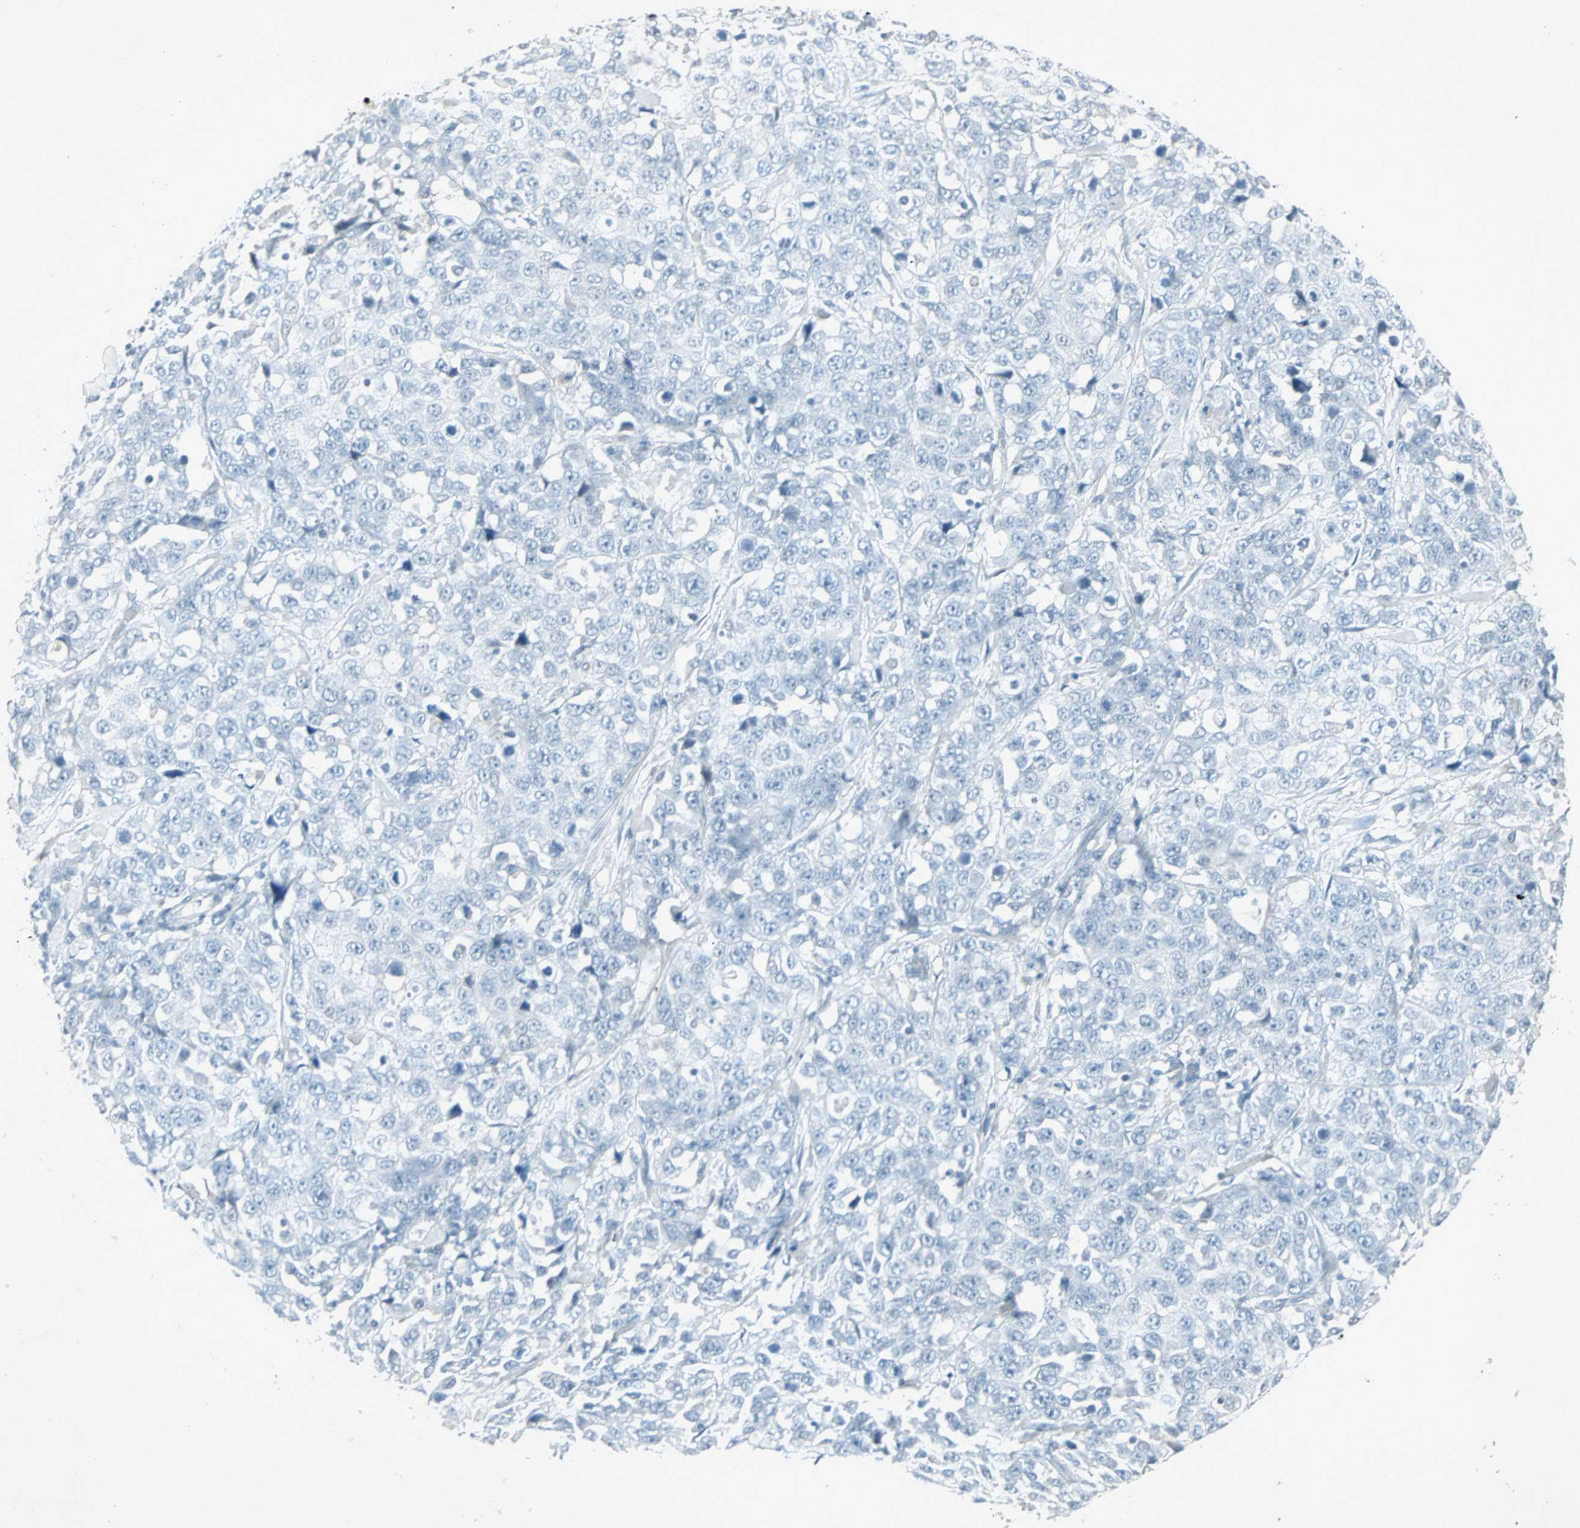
{"staining": {"intensity": "negative", "quantity": "none", "location": "none"}, "tissue": "stomach cancer", "cell_type": "Tumor cells", "image_type": "cancer", "snomed": [{"axis": "morphology", "description": "Normal tissue, NOS"}, {"axis": "morphology", "description": "Adenocarcinoma, NOS"}, {"axis": "topography", "description": "Stomach"}], "caption": "IHC micrograph of neoplastic tissue: human stomach adenocarcinoma stained with DAB reveals no significant protein expression in tumor cells.", "gene": "LANCL3", "patient": {"sex": "male", "age": 48}}